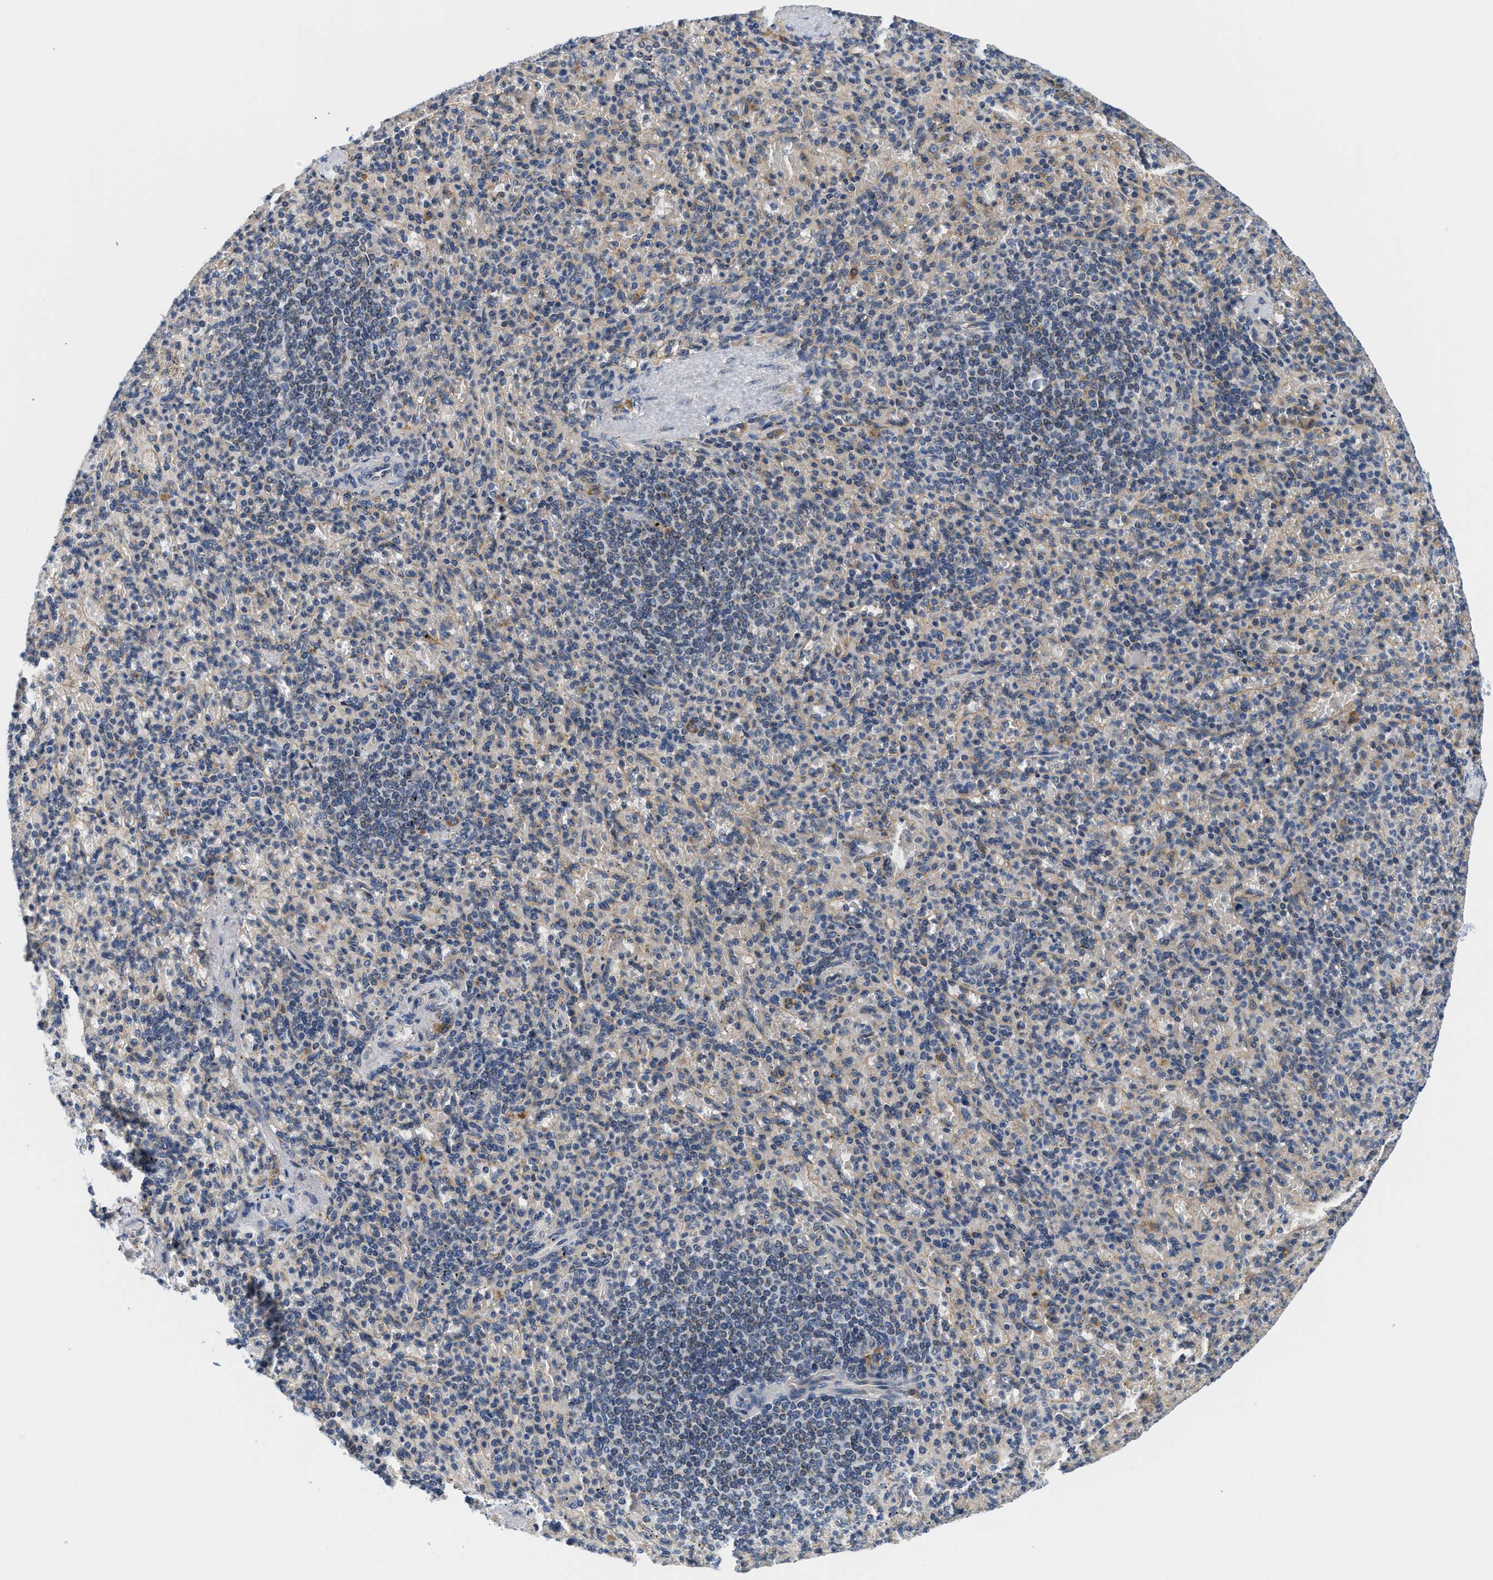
{"staining": {"intensity": "weak", "quantity": "25%-75%", "location": "cytoplasmic/membranous"}, "tissue": "spleen", "cell_type": "Cells in red pulp", "image_type": "normal", "snomed": [{"axis": "morphology", "description": "Normal tissue, NOS"}, {"axis": "topography", "description": "Spleen"}], "caption": "Benign spleen reveals weak cytoplasmic/membranous expression in about 25%-75% of cells in red pulp, visualized by immunohistochemistry. Nuclei are stained in blue.", "gene": "HDHD3", "patient": {"sex": "female", "age": 74}}